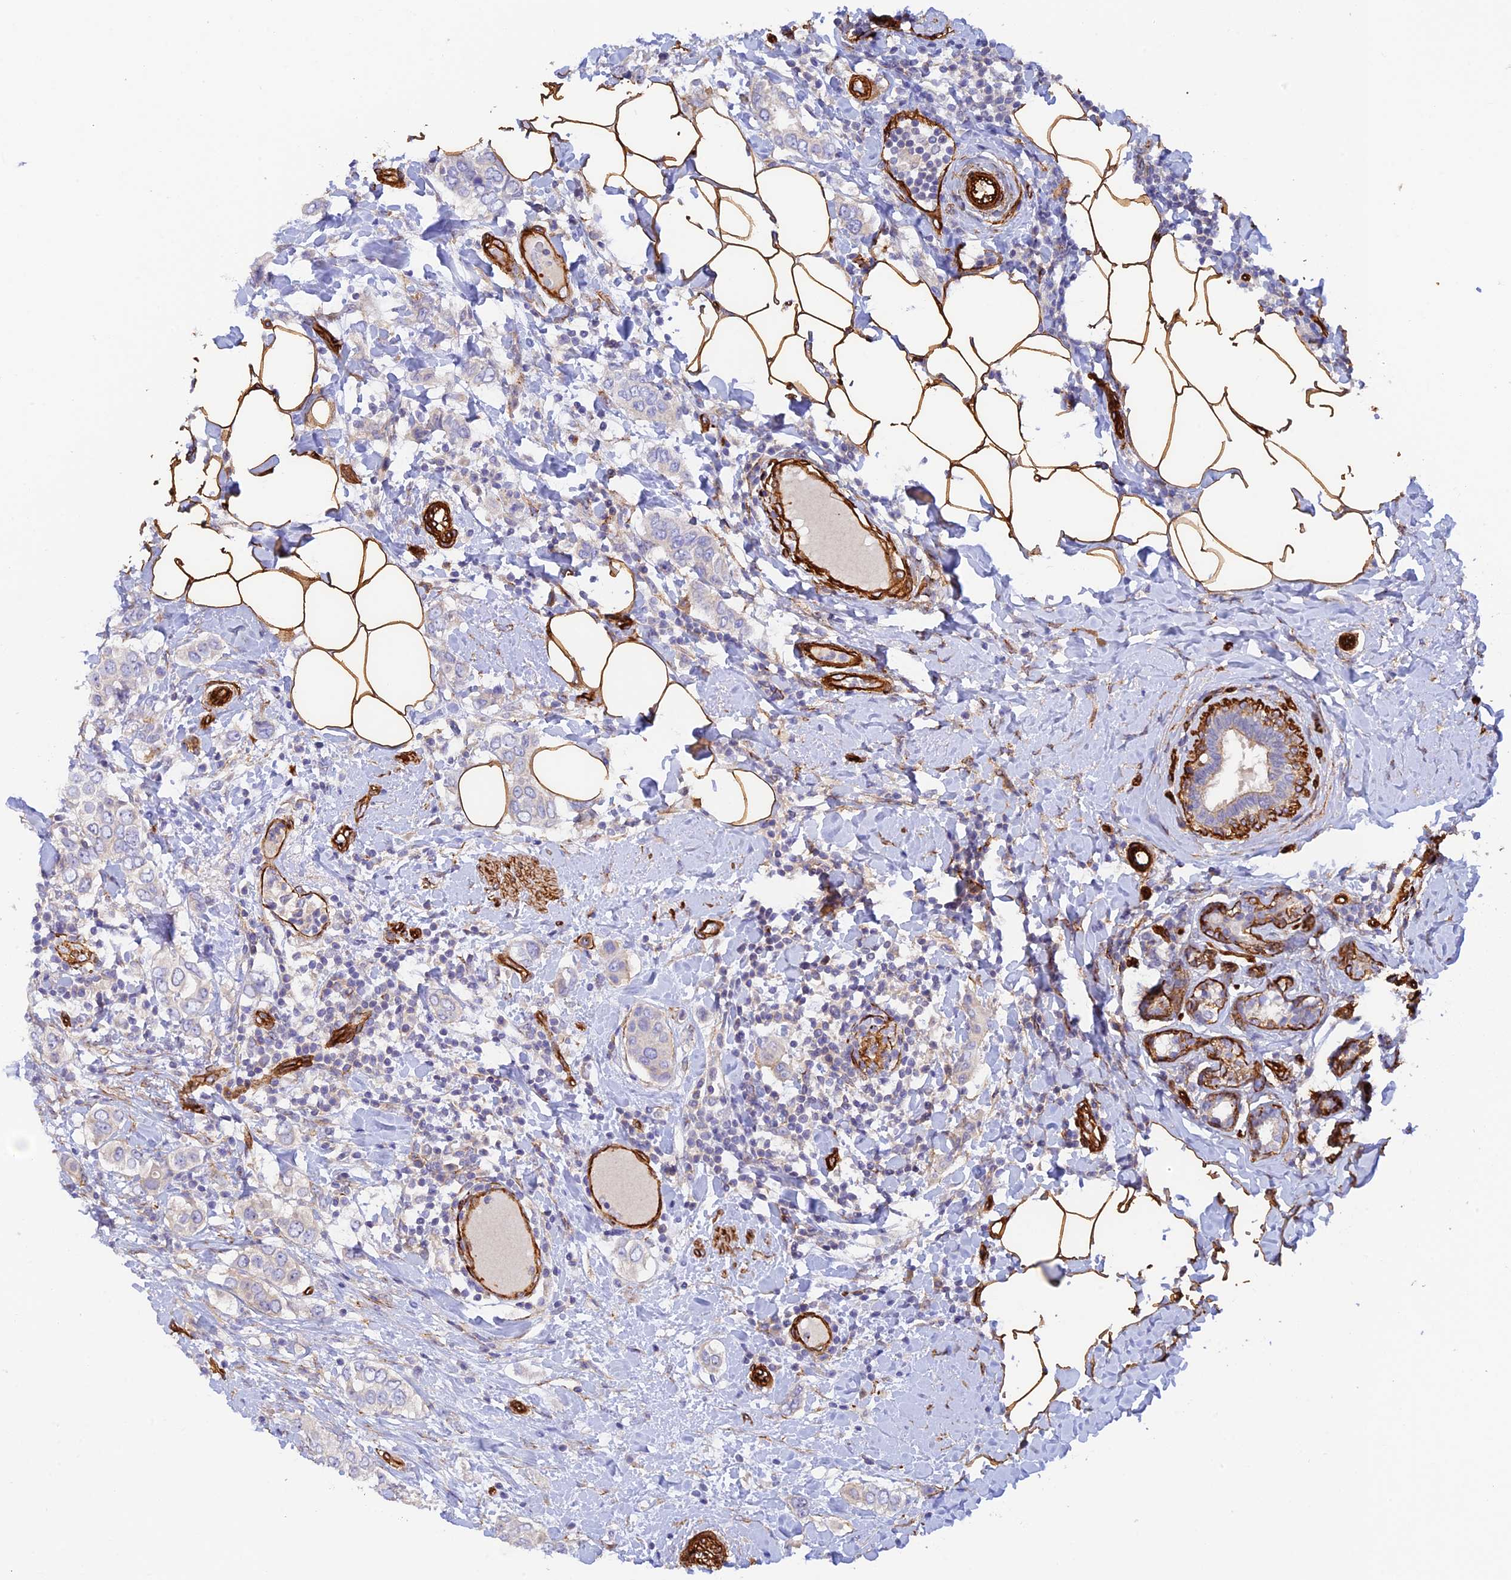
{"staining": {"intensity": "negative", "quantity": "none", "location": "none"}, "tissue": "breast cancer", "cell_type": "Tumor cells", "image_type": "cancer", "snomed": [{"axis": "morphology", "description": "Lobular carcinoma"}, {"axis": "topography", "description": "Breast"}], "caption": "An image of lobular carcinoma (breast) stained for a protein demonstrates no brown staining in tumor cells.", "gene": "MYO9A", "patient": {"sex": "female", "age": 51}}